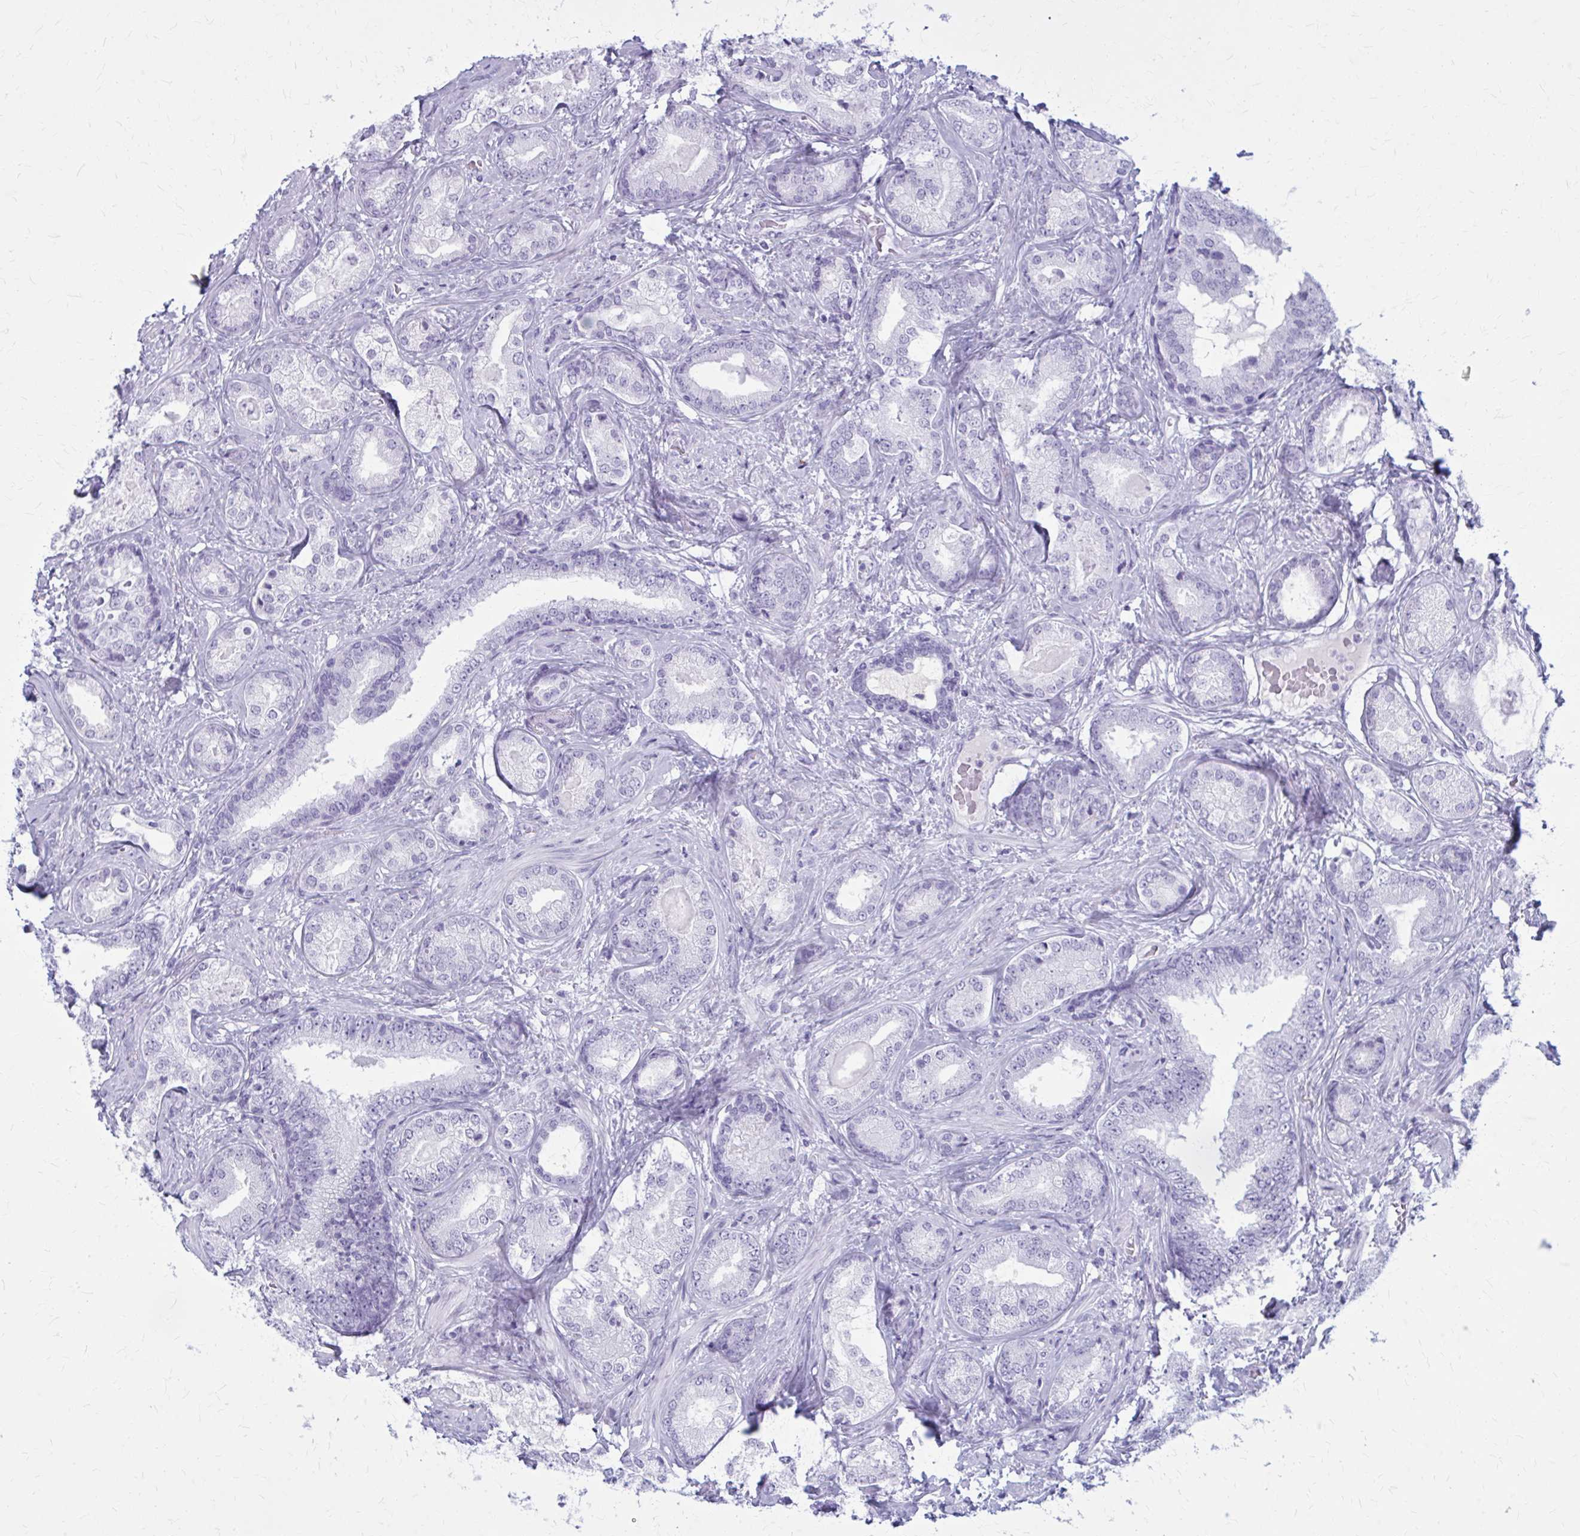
{"staining": {"intensity": "negative", "quantity": "none", "location": "none"}, "tissue": "prostate cancer", "cell_type": "Tumor cells", "image_type": "cancer", "snomed": [{"axis": "morphology", "description": "Adenocarcinoma, High grade"}, {"axis": "topography", "description": "Prostate"}], "caption": "An image of prostate cancer (adenocarcinoma (high-grade)) stained for a protein demonstrates no brown staining in tumor cells.", "gene": "ZDHHC7", "patient": {"sex": "male", "age": 62}}